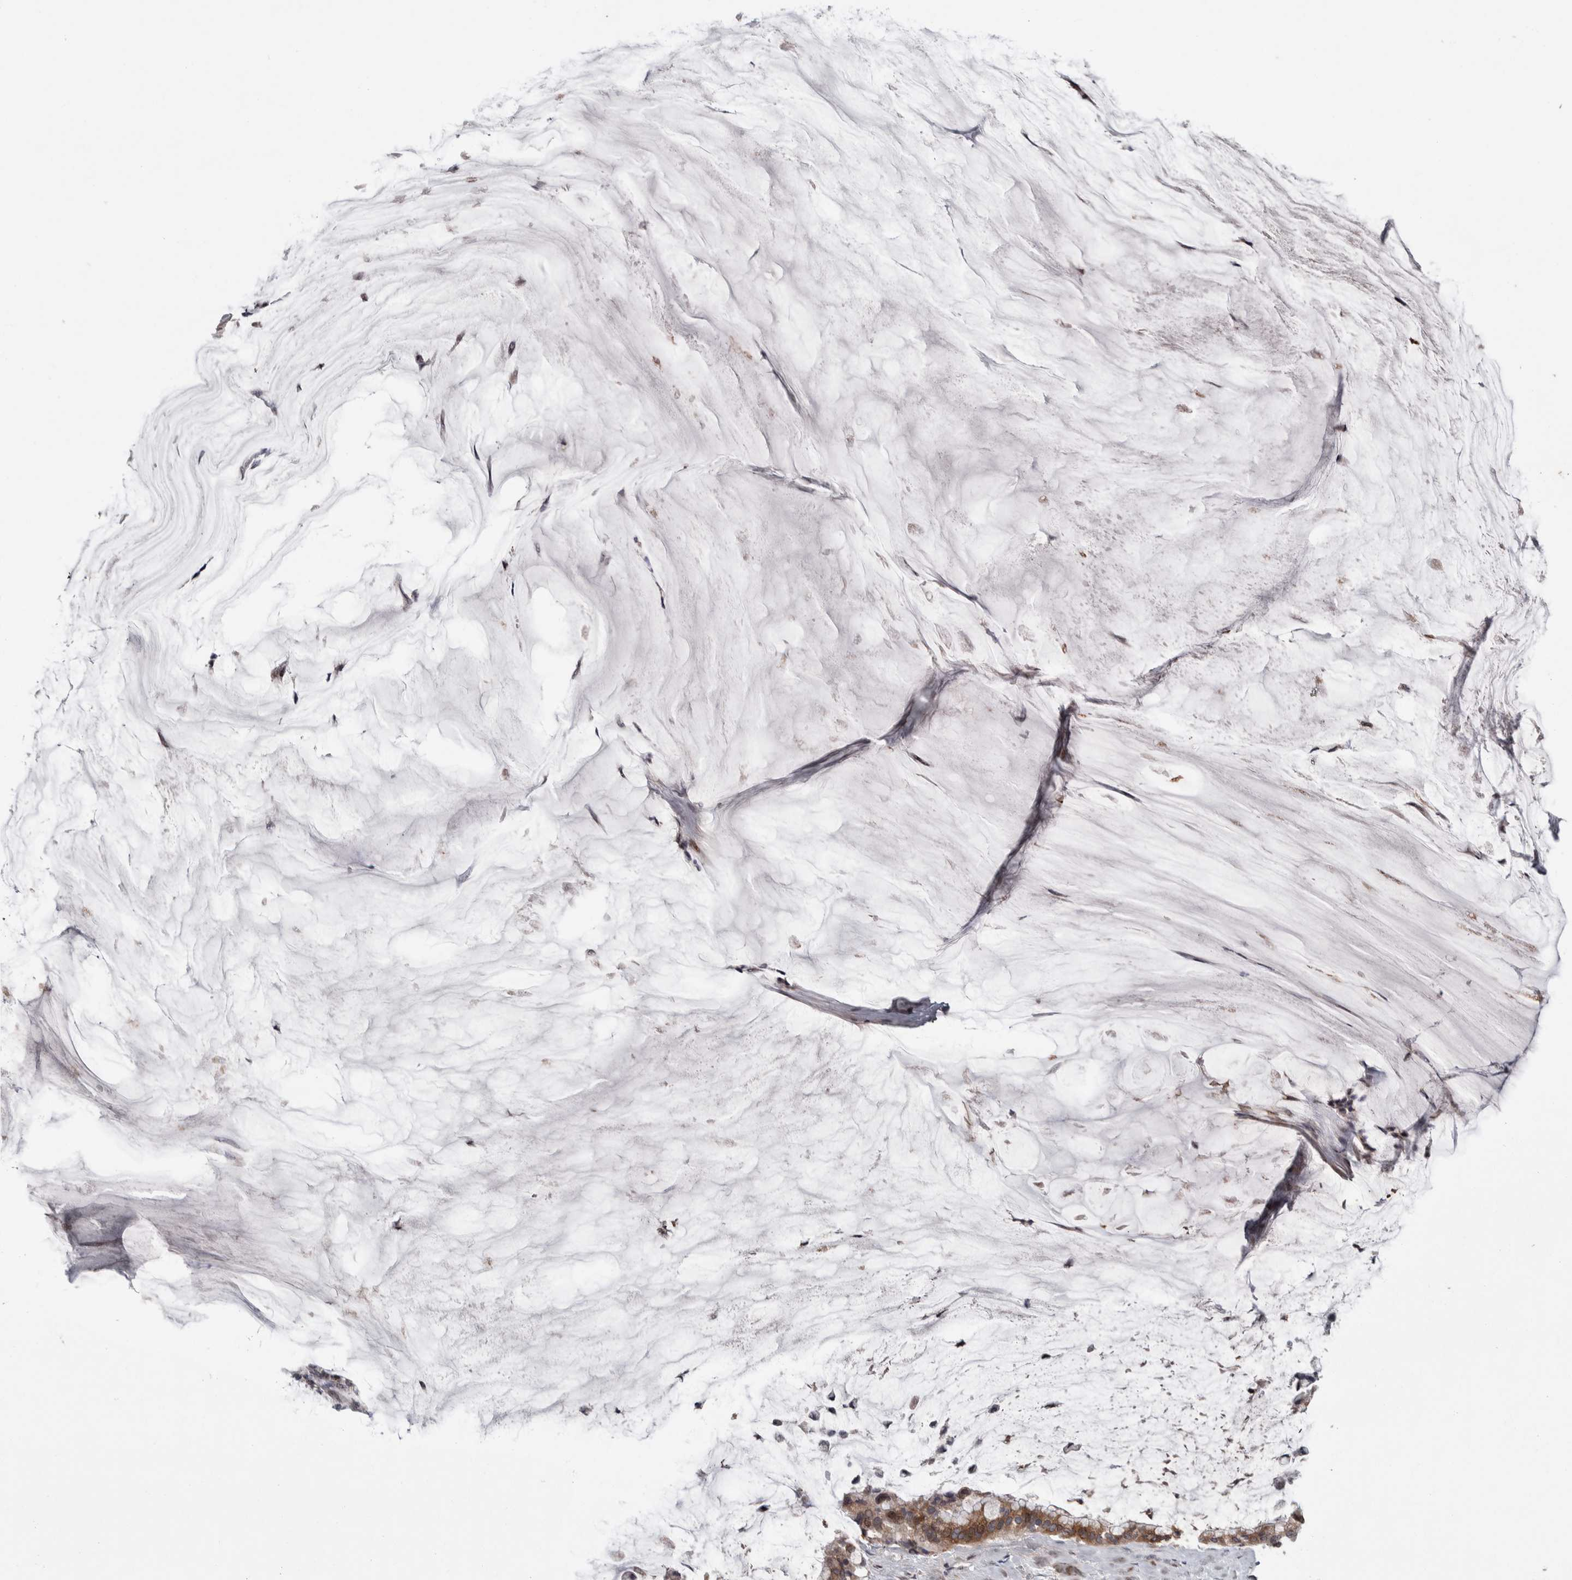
{"staining": {"intensity": "moderate", "quantity": ">75%", "location": "cytoplasmic/membranous,nuclear"}, "tissue": "pancreatic cancer", "cell_type": "Tumor cells", "image_type": "cancer", "snomed": [{"axis": "morphology", "description": "Adenocarcinoma, NOS"}, {"axis": "topography", "description": "Pancreas"}], "caption": "This micrograph demonstrates immunohistochemistry staining of pancreatic cancer, with medium moderate cytoplasmic/membranous and nuclear staining in approximately >75% of tumor cells.", "gene": "ASPN", "patient": {"sex": "male", "age": 41}}